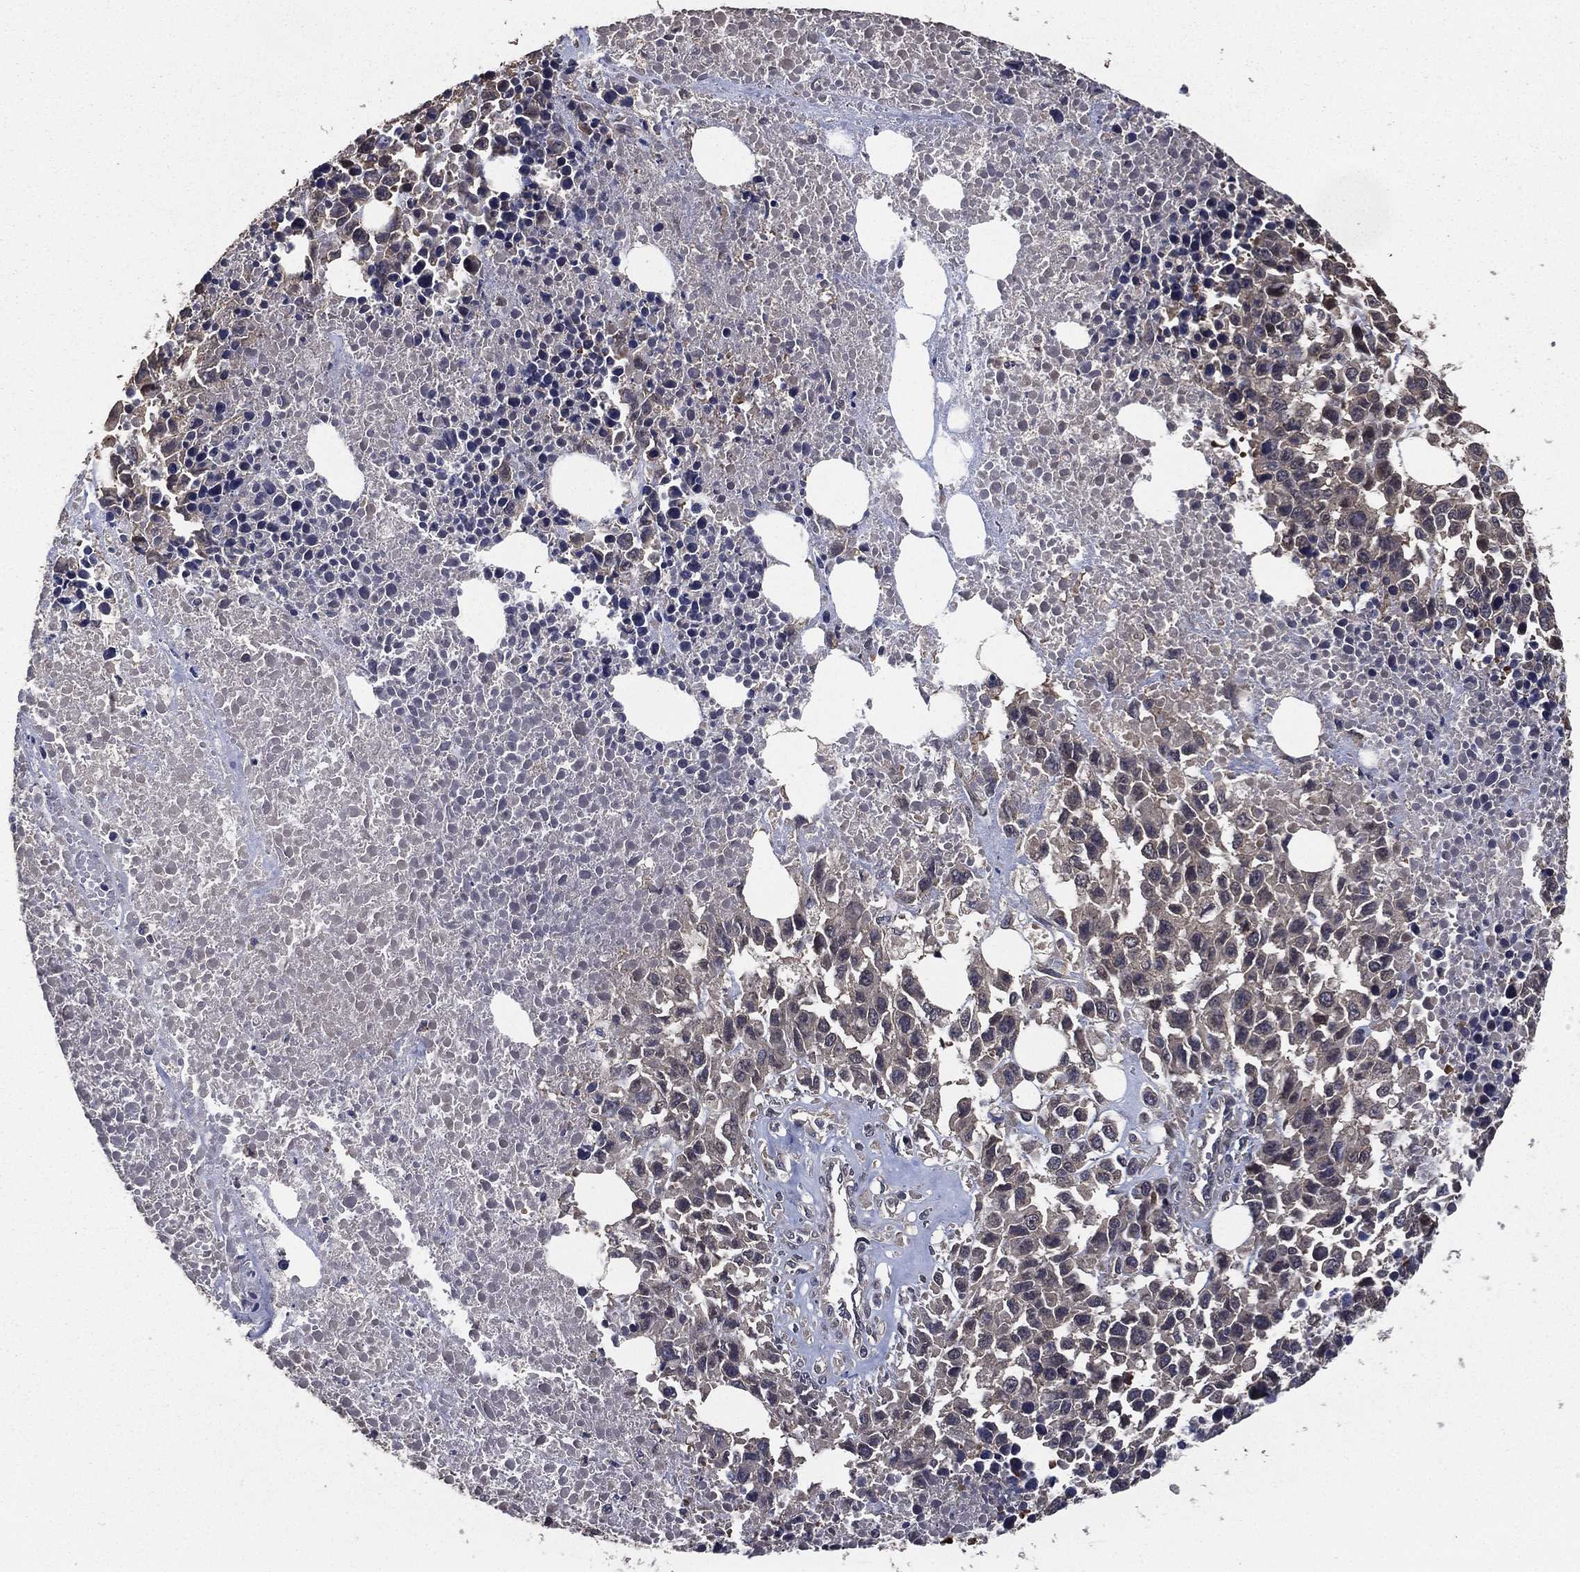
{"staining": {"intensity": "weak", "quantity": "<25%", "location": "cytoplasmic/membranous"}, "tissue": "melanoma", "cell_type": "Tumor cells", "image_type": "cancer", "snomed": [{"axis": "morphology", "description": "Malignant melanoma, Metastatic site"}, {"axis": "topography", "description": "Skin"}], "caption": "IHC of malignant melanoma (metastatic site) demonstrates no positivity in tumor cells.", "gene": "PCNT", "patient": {"sex": "male", "age": 84}}